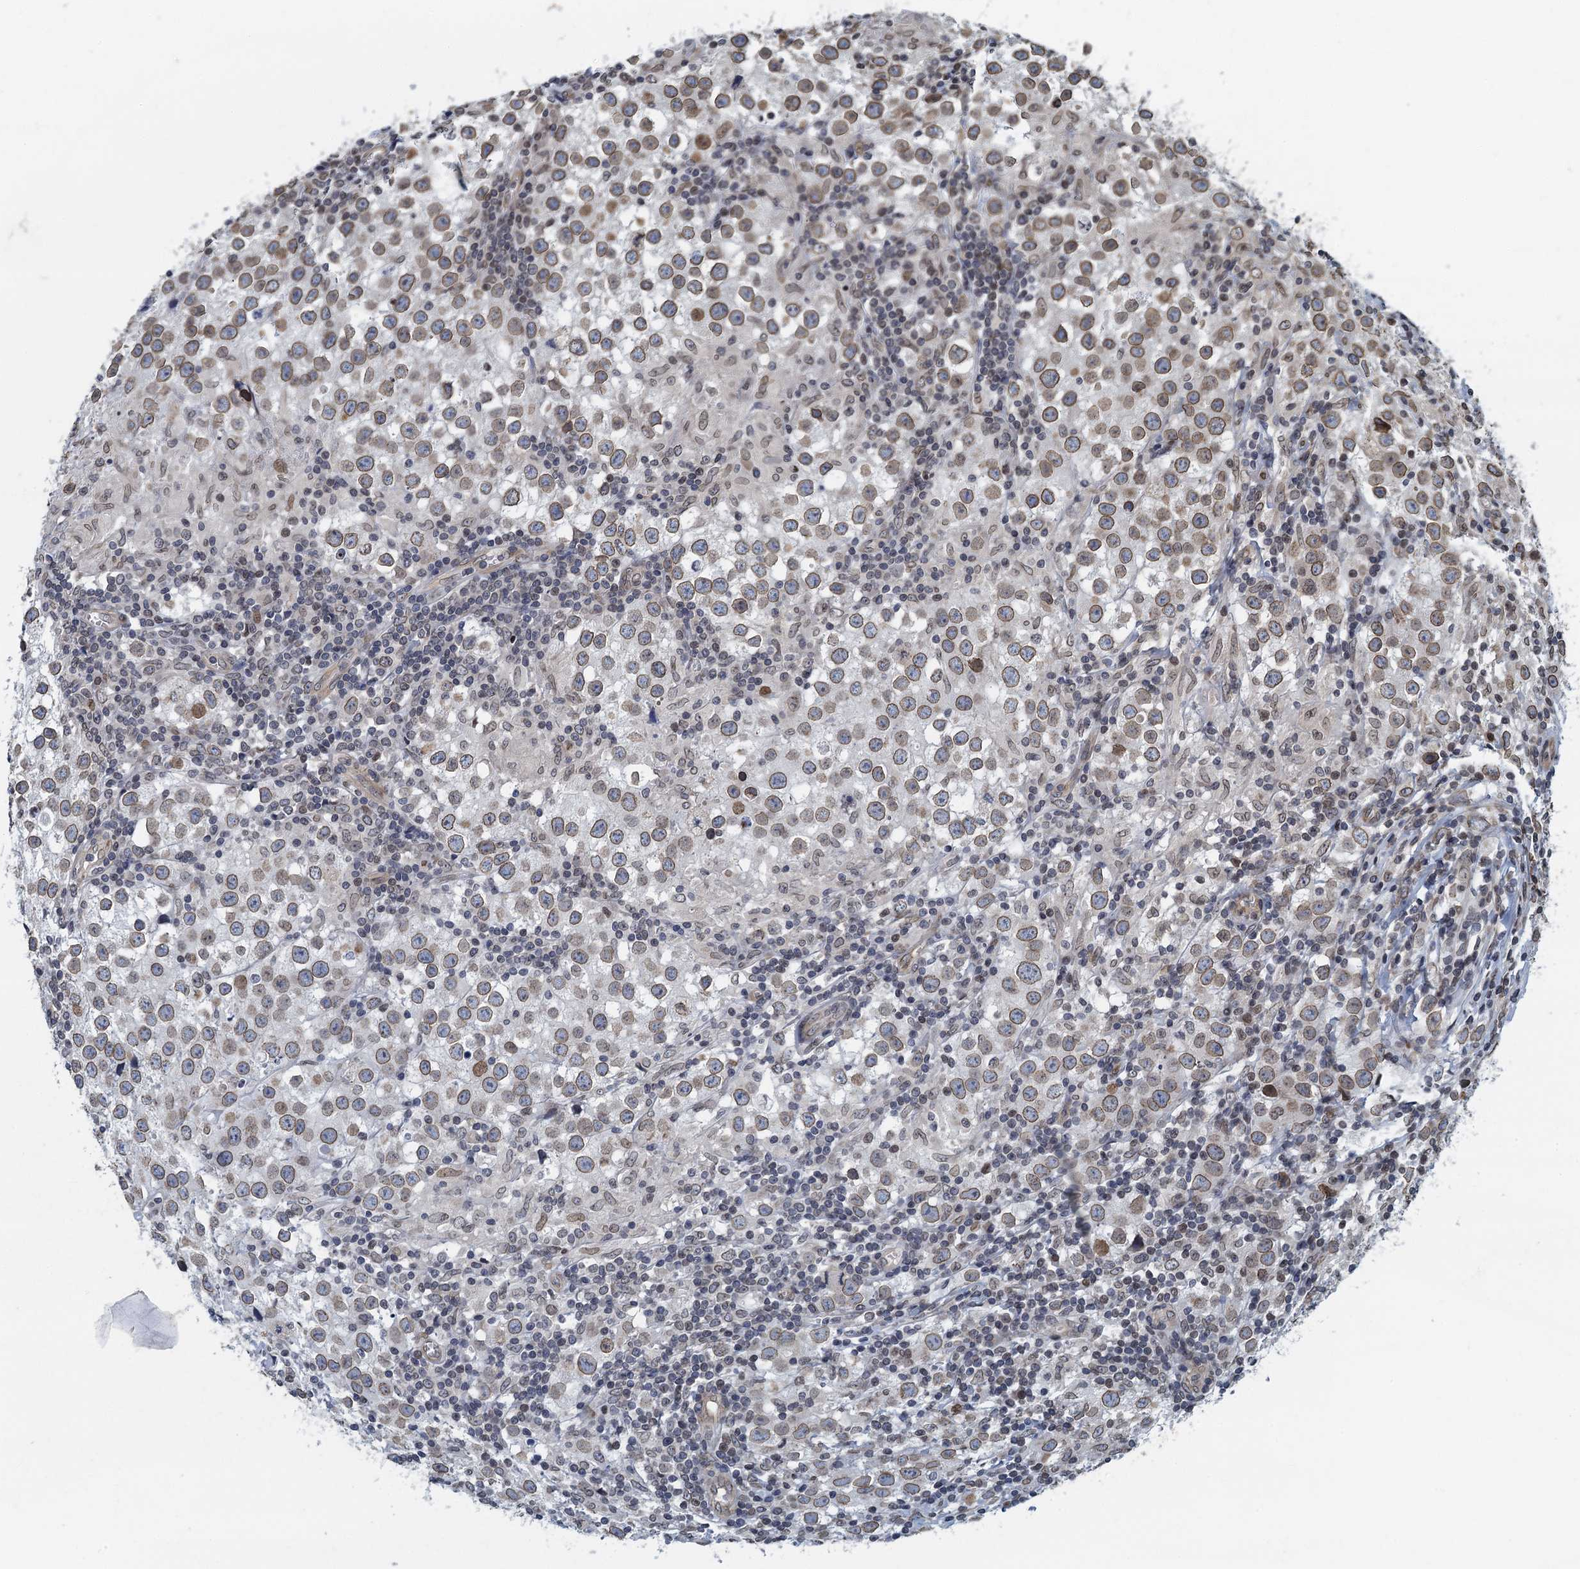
{"staining": {"intensity": "weak", "quantity": ">75%", "location": "cytoplasmic/membranous,nuclear"}, "tissue": "testis cancer", "cell_type": "Tumor cells", "image_type": "cancer", "snomed": [{"axis": "morphology", "description": "Seminoma, NOS"}, {"axis": "morphology", "description": "Carcinoma, Embryonal, NOS"}, {"axis": "topography", "description": "Testis"}], "caption": "Immunohistochemical staining of testis cancer exhibits weak cytoplasmic/membranous and nuclear protein staining in about >75% of tumor cells. (Stains: DAB (3,3'-diaminobenzidine) in brown, nuclei in blue, Microscopy: brightfield microscopy at high magnification).", "gene": "CCDC34", "patient": {"sex": "male", "age": 43}}